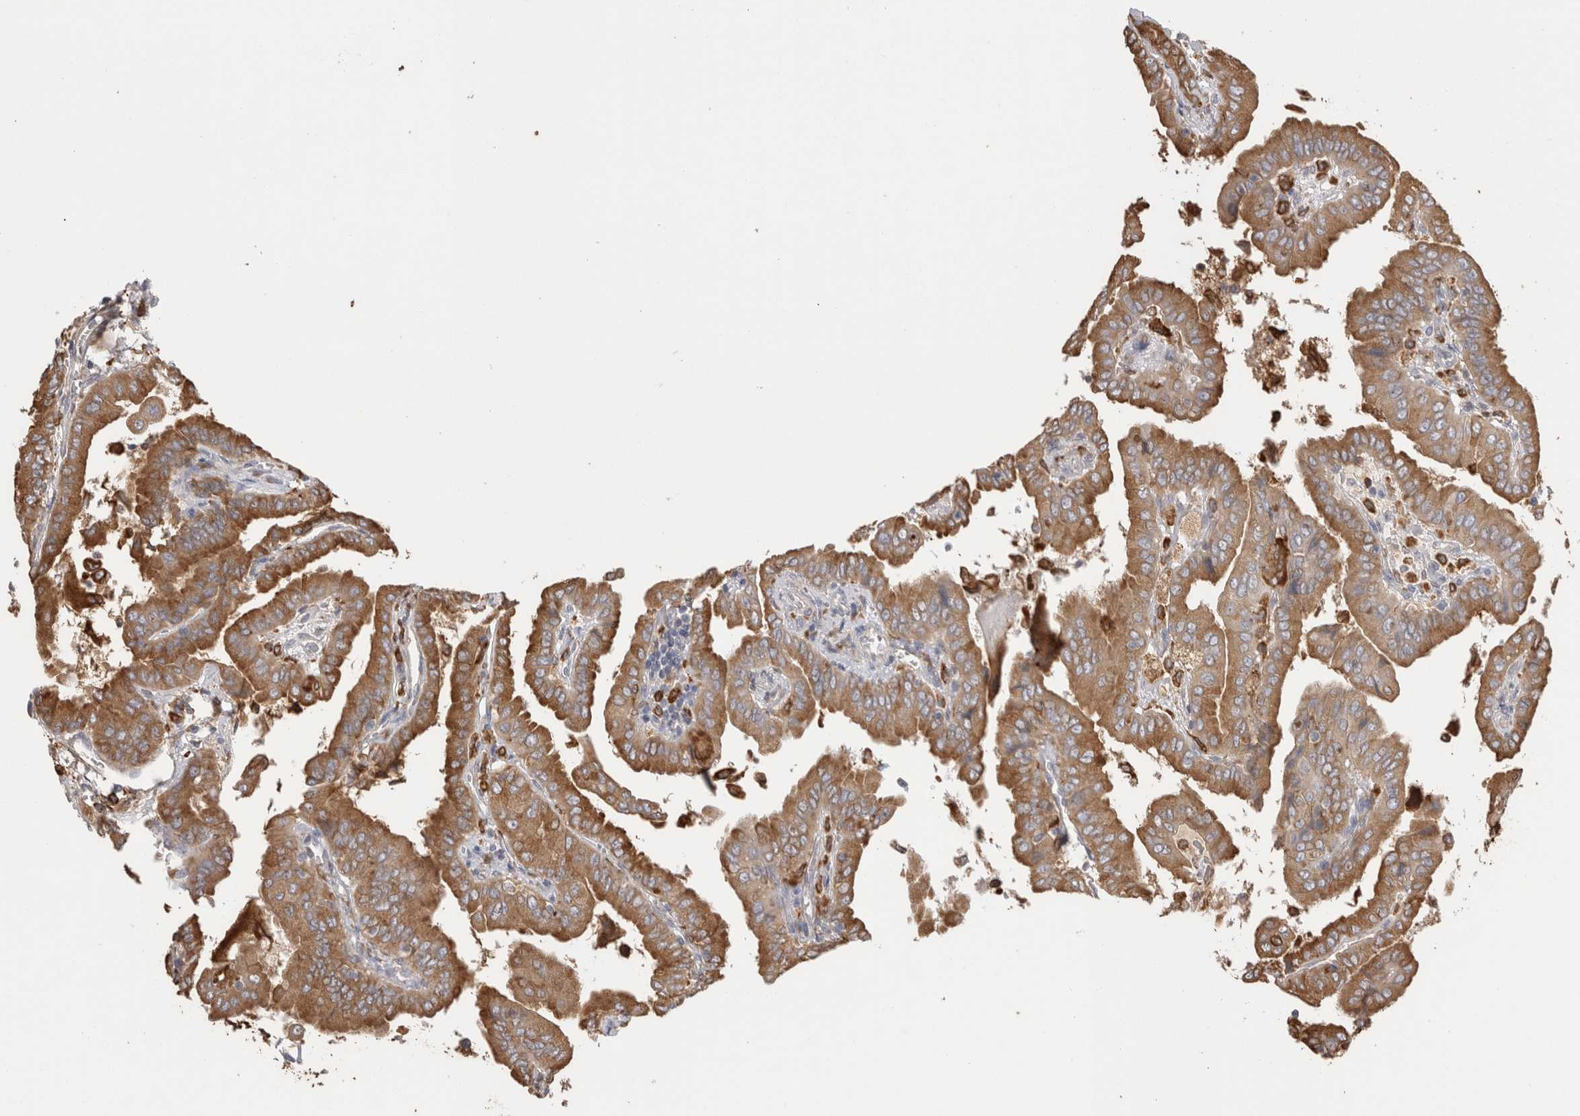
{"staining": {"intensity": "moderate", "quantity": ">75%", "location": "cytoplasmic/membranous"}, "tissue": "thyroid cancer", "cell_type": "Tumor cells", "image_type": "cancer", "snomed": [{"axis": "morphology", "description": "Papillary adenocarcinoma, NOS"}, {"axis": "topography", "description": "Thyroid gland"}], "caption": "Moderate cytoplasmic/membranous expression for a protein is seen in about >75% of tumor cells of papillary adenocarcinoma (thyroid) using immunohistochemistry.", "gene": "LRPAP1", "patient": {"sex": "male", "age": 33}}